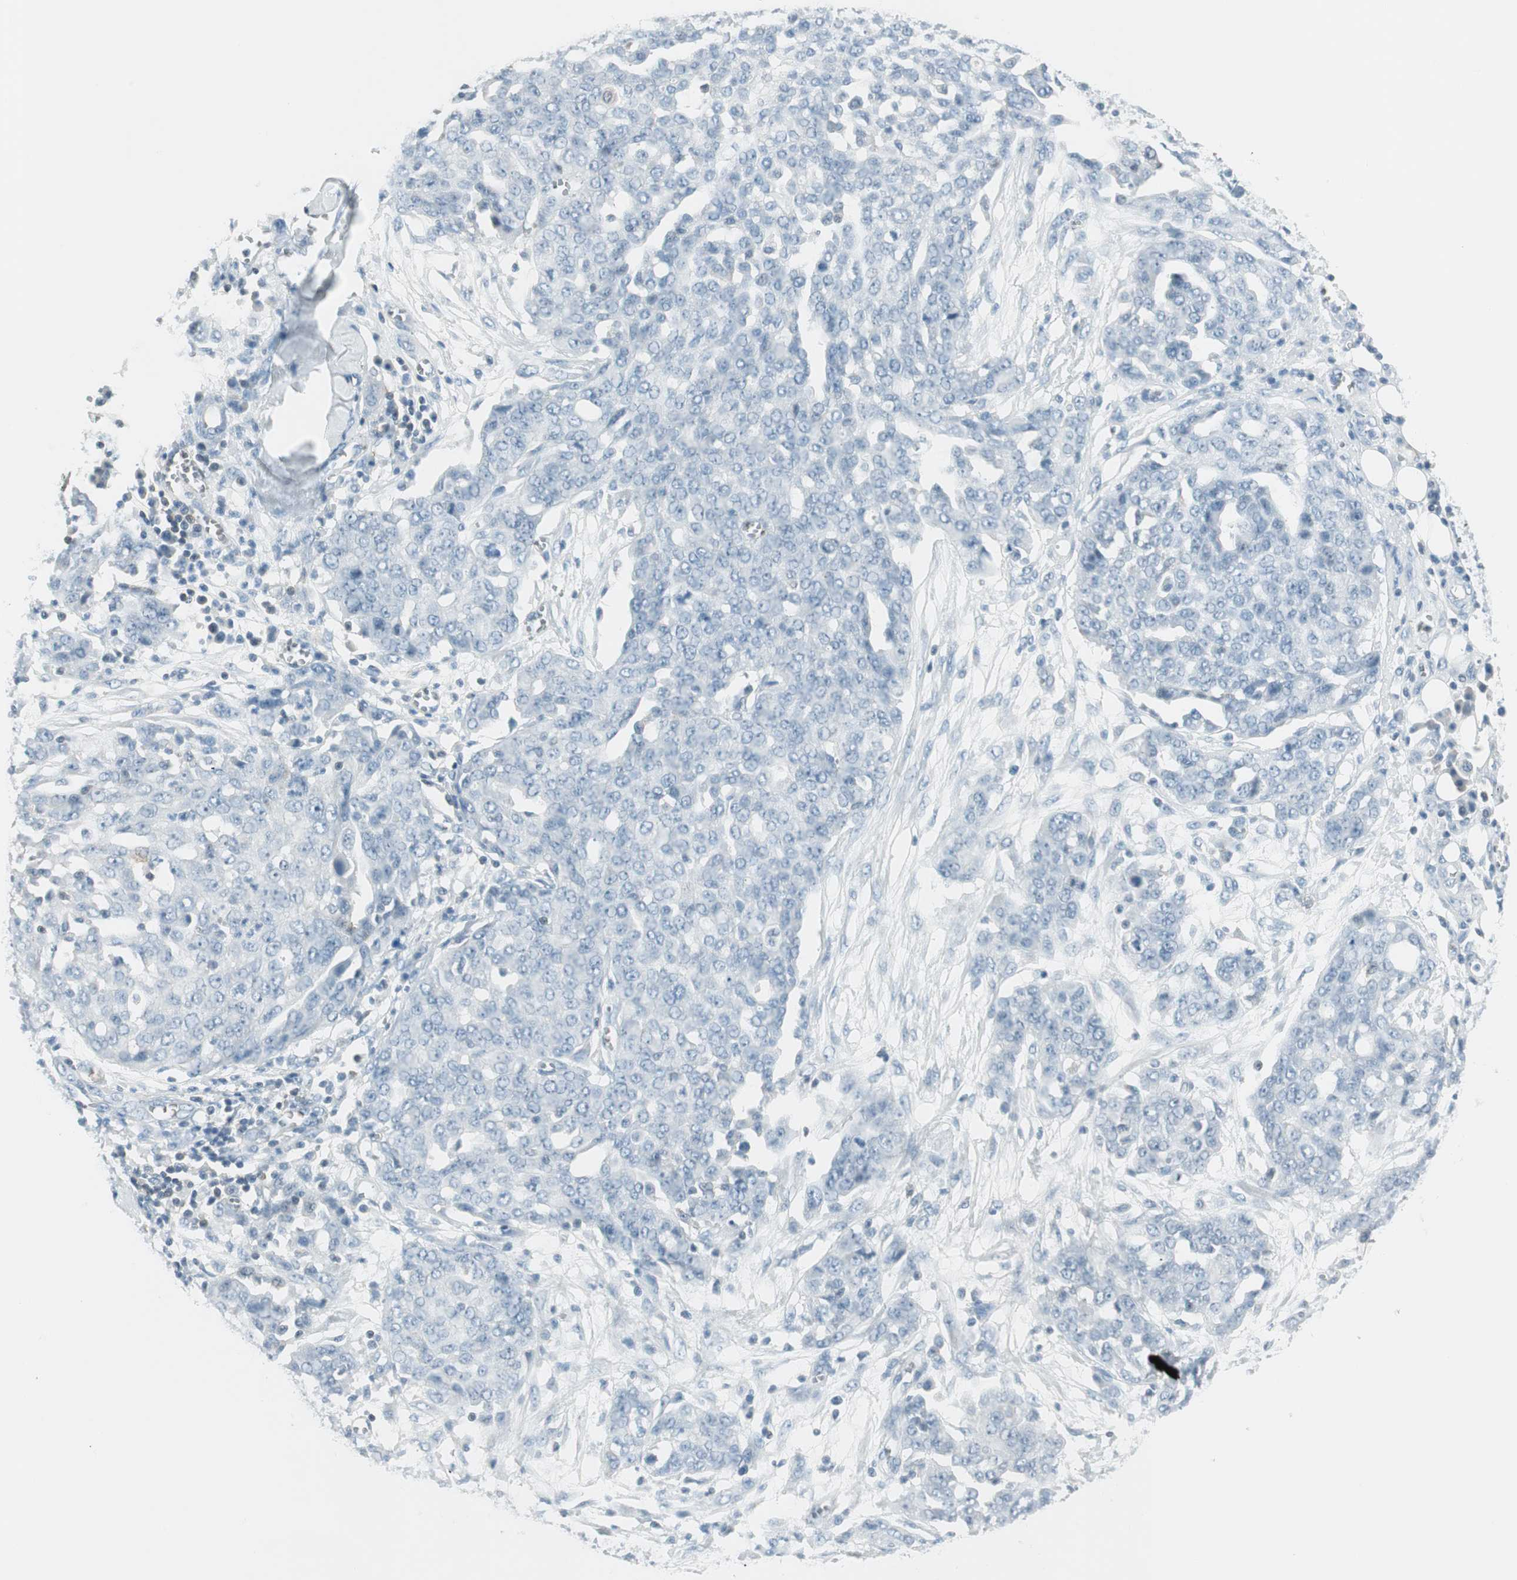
{"staining": {"intensity": "negative", "quantity": "none", "location": "none"}, "tissue": "ovarian cancer", "cell_type": "Tumor cells", "image_type": "cancer", "snomed": [{"axis": "morphology", "description": "Cystadenocarcinoma, serous, NOS"}, {"axis": "topography", "description": "Soft tissue"}, {"axis": "topography", "description": "Ovary"}], "caption": "Immunohistochemistry (IHC) photomicrograph of human ovarian cancer stained for a protein (brown), which exhibits no expression in tumor cells.", "gene": "MAP4K1", "patient": {"sex": "female", "age": 57}}